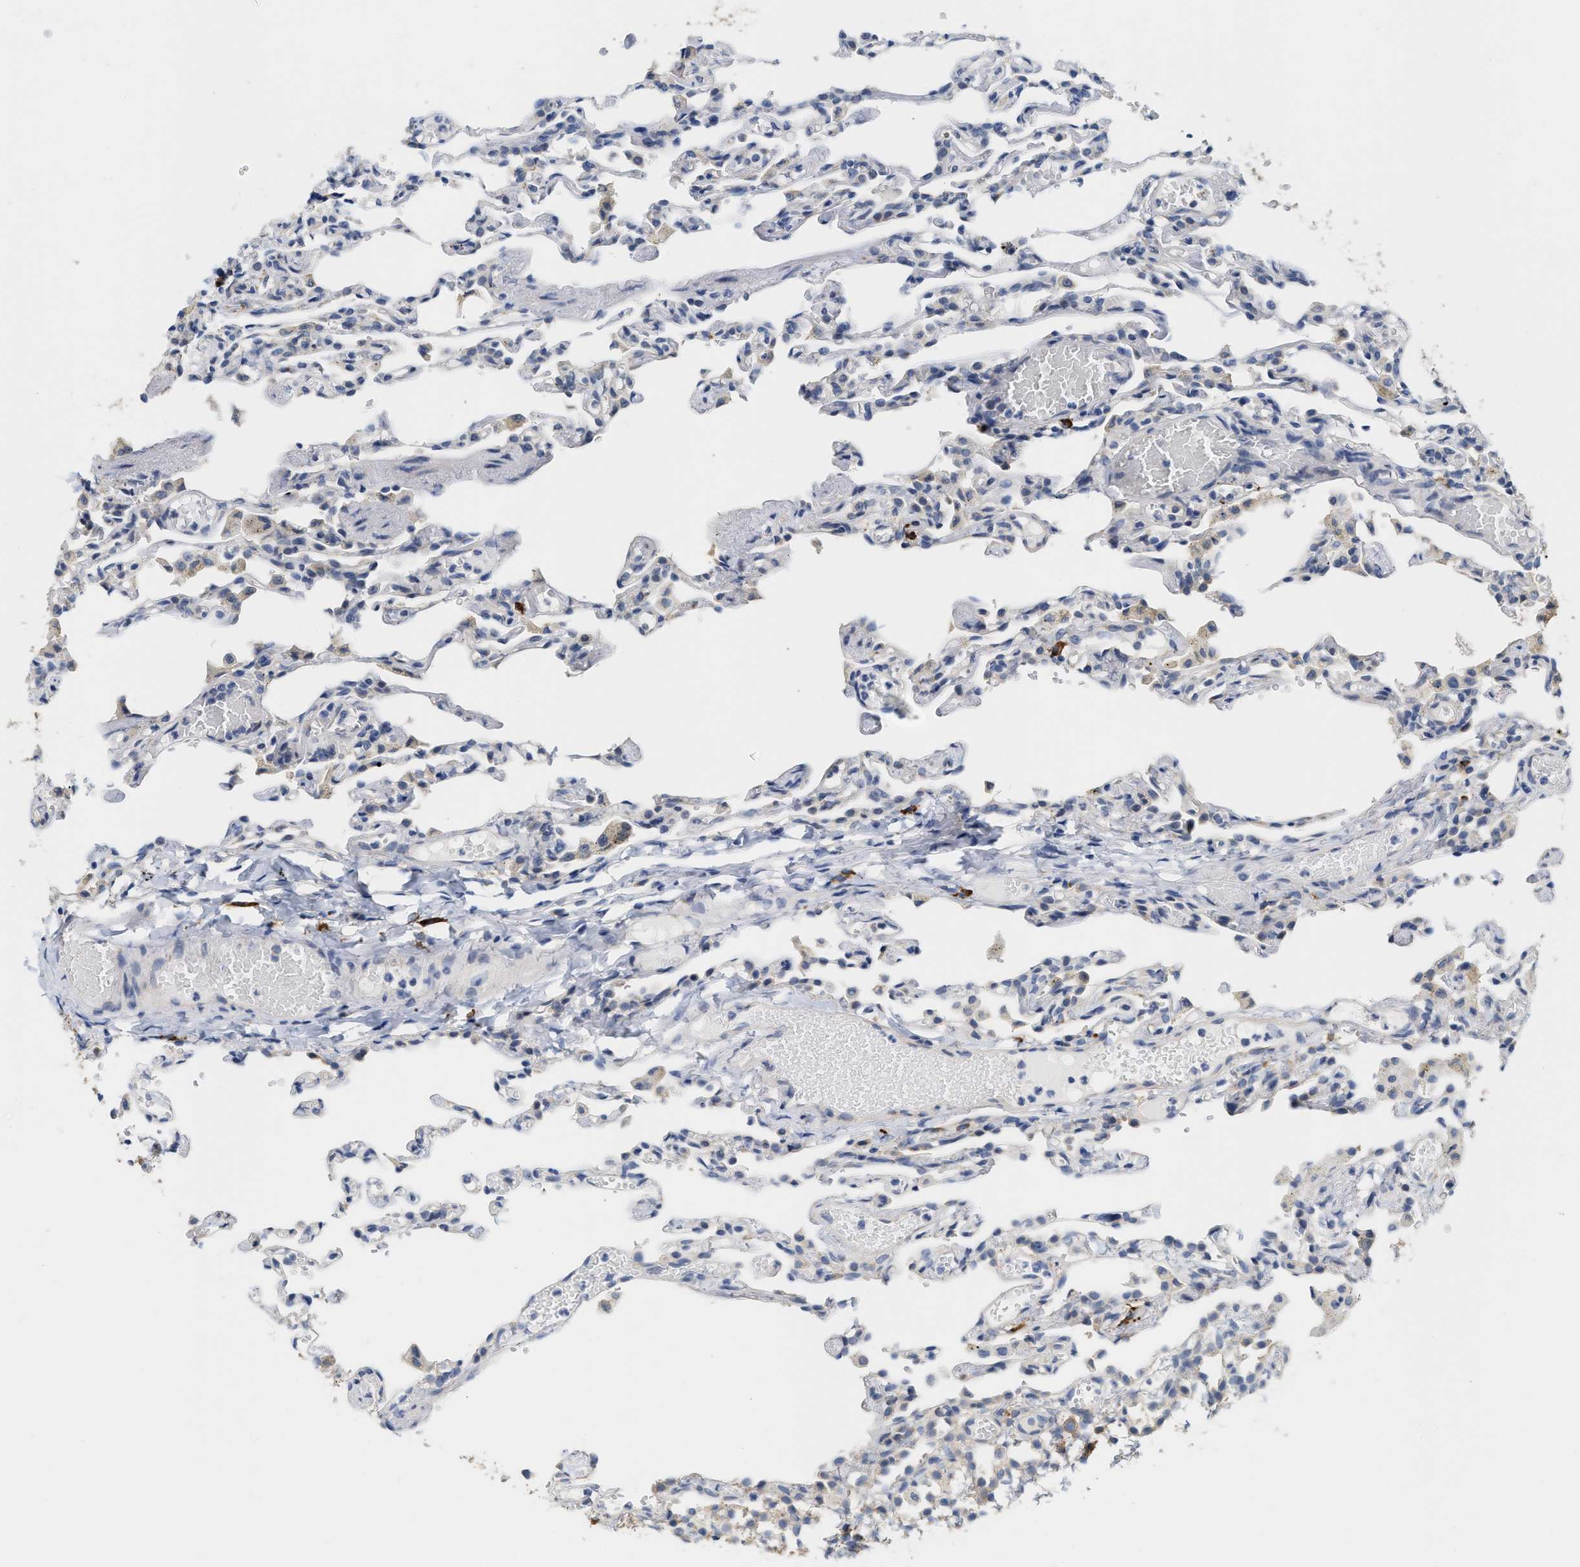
{"staining": {"intensity": "negative", "quantity": "none", "location": "none"}, "tissue": "lung", "cell_type": "Alveolar cells", "image_type": "normal", "snomed": [{"axis": "morphology", "description": "Normal tissue, NOS"}, {"axis": "topography", "description": "Lung"}], "caption": "Human lung stained for a protein using IHC displays no expression in alveolar cells.", "gene": "RYR2", "patient": {"sex": "male", "age": 21}}